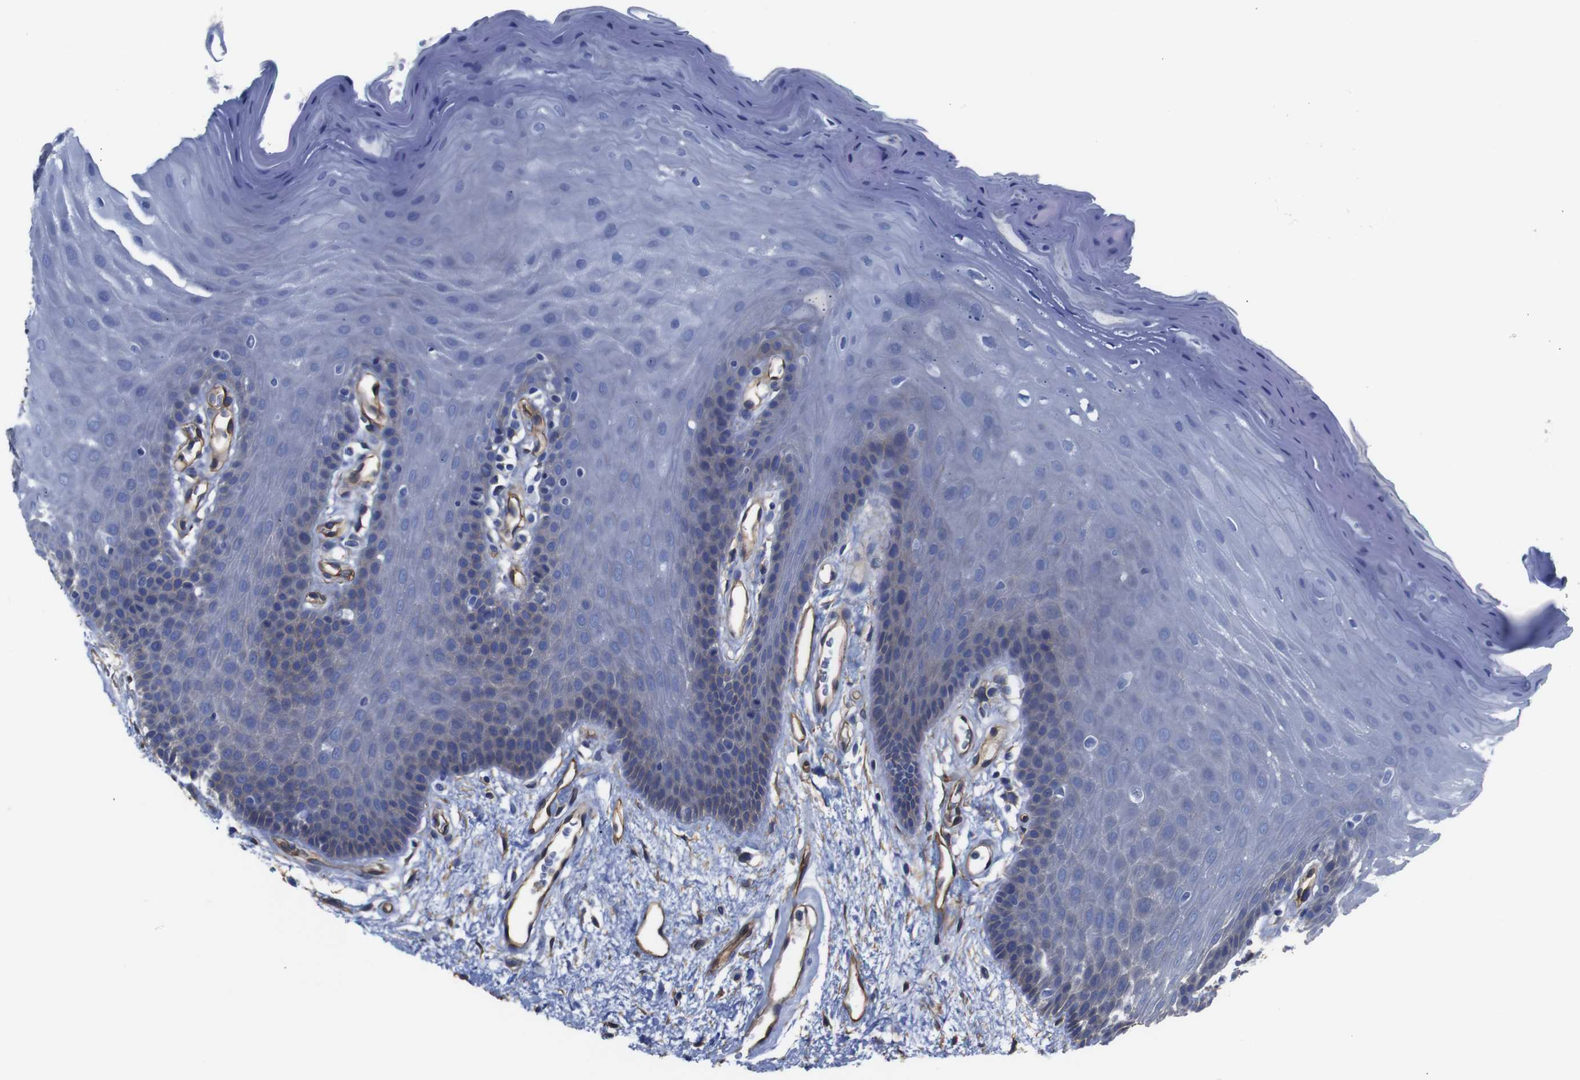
{"staining": {"intensity": "negative", "quantity": "none", "location": "none"}, "tissue": "oral mucosa", "cell_type": "Squamous epithelial cells", "image_type": "normal", "snomed": [{"axis": "morphology", "description": "Normal tissue, NOS"}, {"axis": "morphology", "description": "Squamous cell carcinoma, NOS"}, {"axis": "topography", "description": "Skeletal muscle"}, {"axis": "topography", "description": "Adipose tissue"}, {"axis": "topography", "description": "Vascular tissue"}, {"axis": "topography", "description": "Oral tissue"}, {"axis": "topography", "description": "Peripheral nerve tissue"}, {"axis": "topography", "description": "Head-Neck"}], "caption": "Squamous epithelial cells show no significant protein staining in unremarkable oral mucosa. (DAB immunohistochemistry (IHC), high magnification).", "gene": "SPTBN1", "patient": {"sex": "male", "age": 71}}